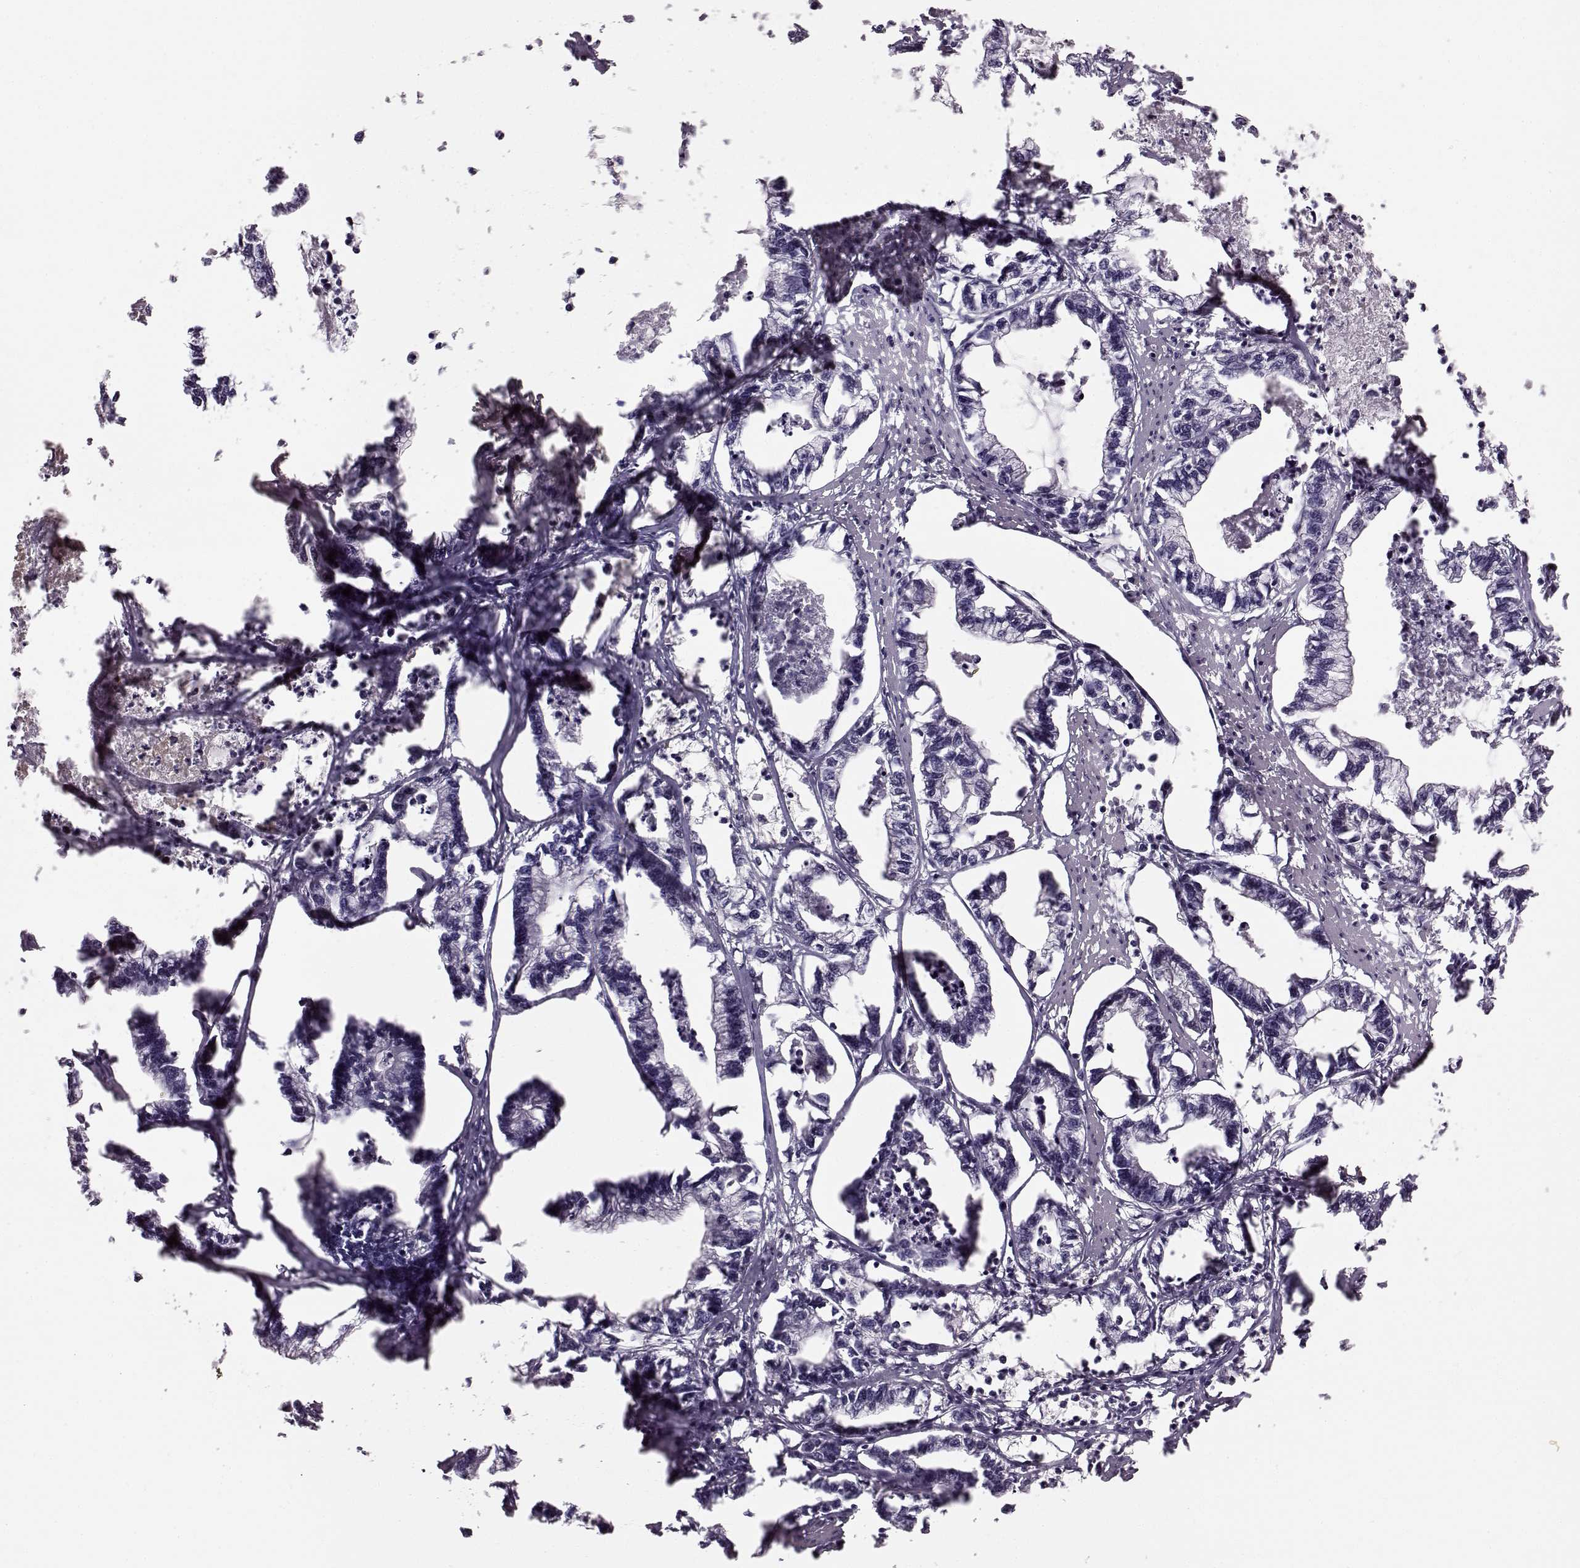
{"staining": {"intensity": "negative", "quantity": "none", "location": "none"}, "tissue": "stomach cancer", "cell_type": "Tumor cells", "image_type": "cancer", "snomed": [{"axis": "morphology", "description": "Adenocarcinoma, NOS"}, {"axis": "topography", "description": "Stomach"}], "caption": "This image is of stomach adenocarcinoma stained with immunohistochemistry to label a protein in brown with the nuclei are counter-stained blue. There is no positivity in tumor cells.", "gene": "TRIM69", "patient": {"sex": "male", "age": 83}}